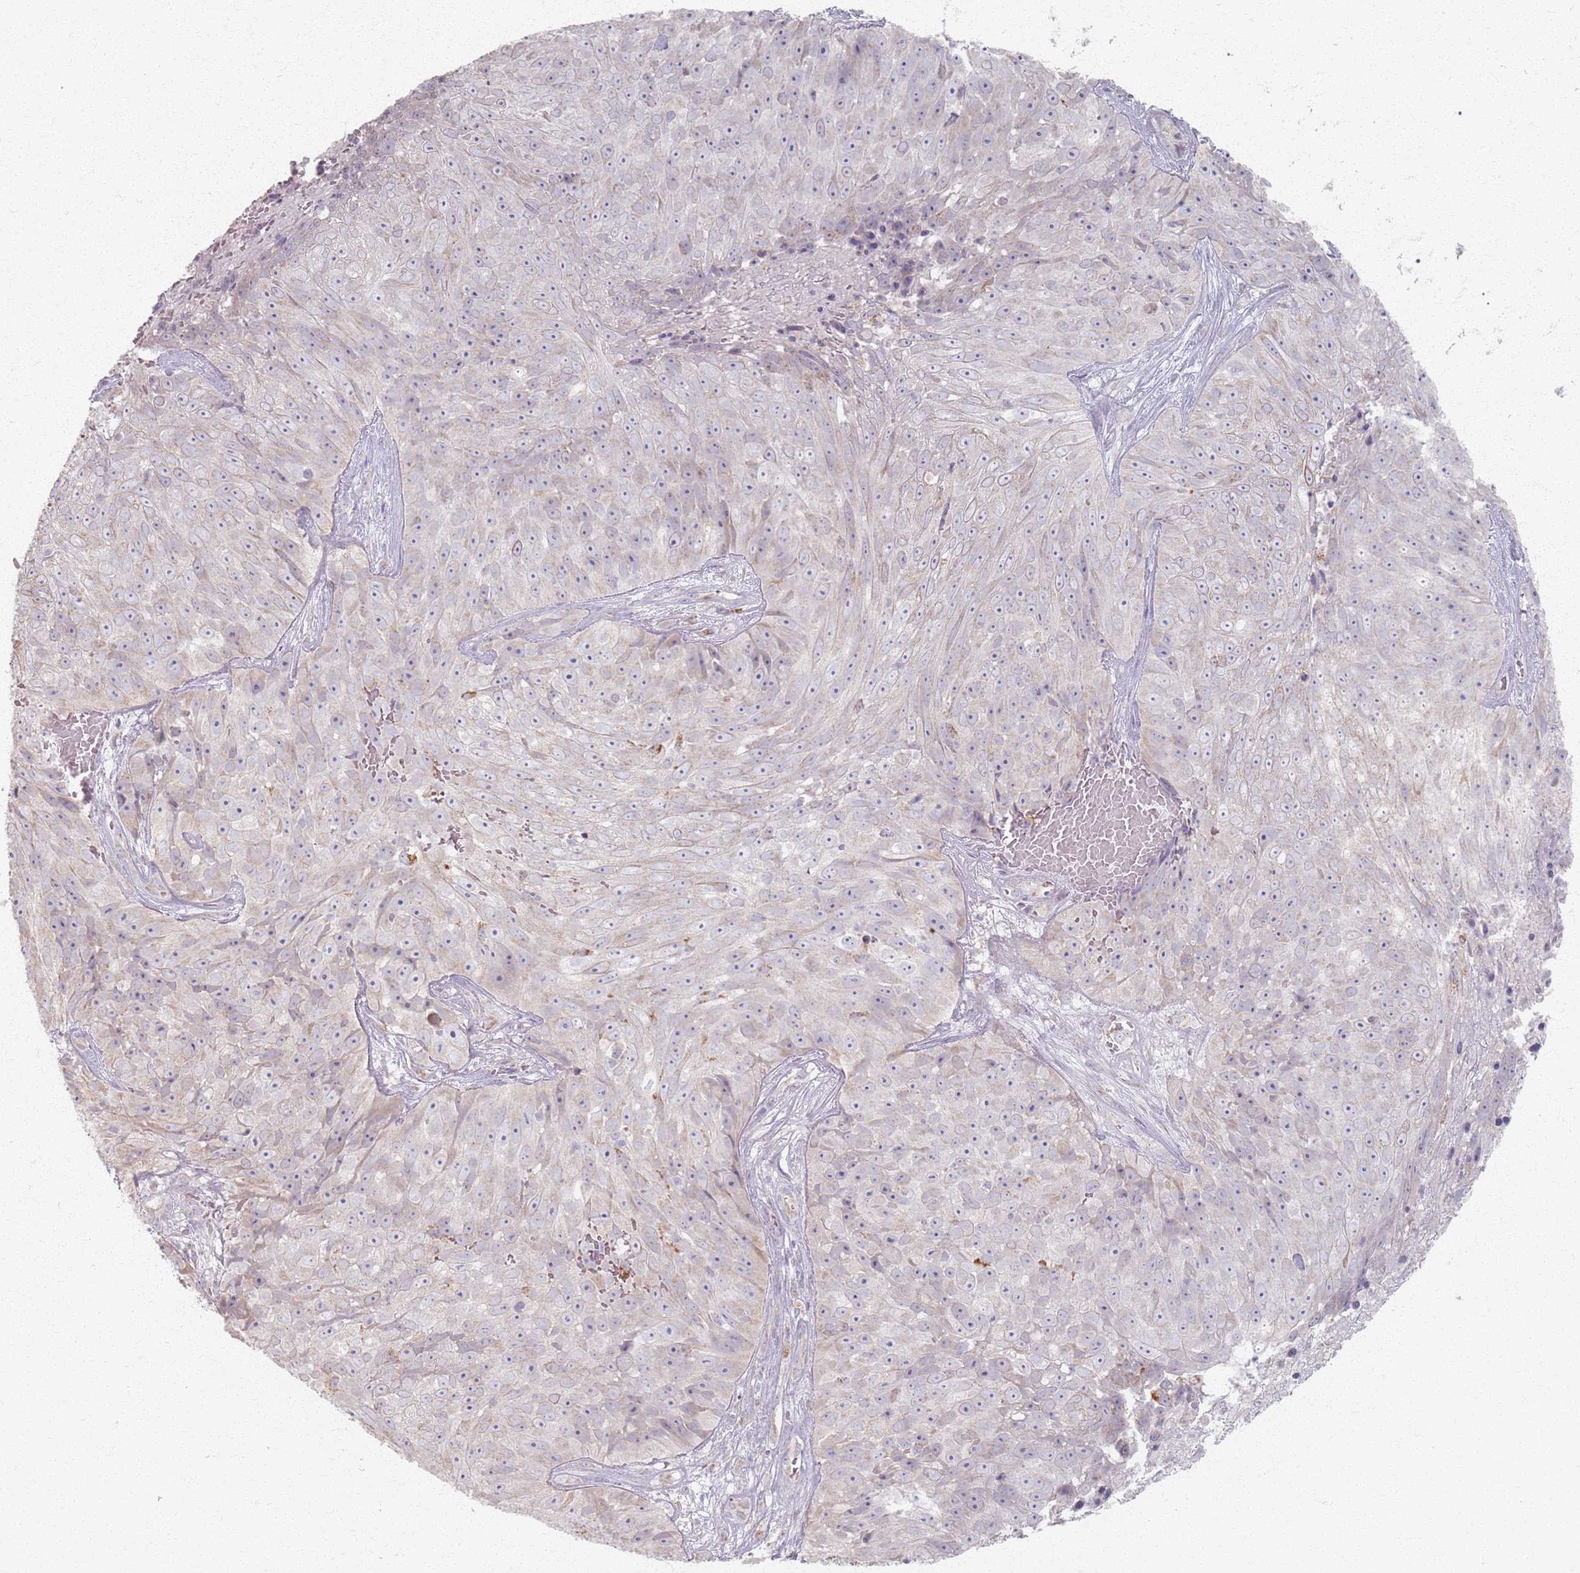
{"staining": {"intensity": "negative", "quantity": "none", "location": "none"}, "tissue": "skin cancer", "cell_type": "Tumor cells", "image_type": "cancer", "snomed": [{"axis": "morphology", "description": "Squamous cell carcinoma, NOS"}, {"axis": "topography", "description": "Skin"}], "caption": "Squamous cell carcinoma (skin) stained for a protein using IHC exhibits no positivity tumor cells.", "gene": "PKD2L2", "patient": {"sex": "female", "age": 87}}